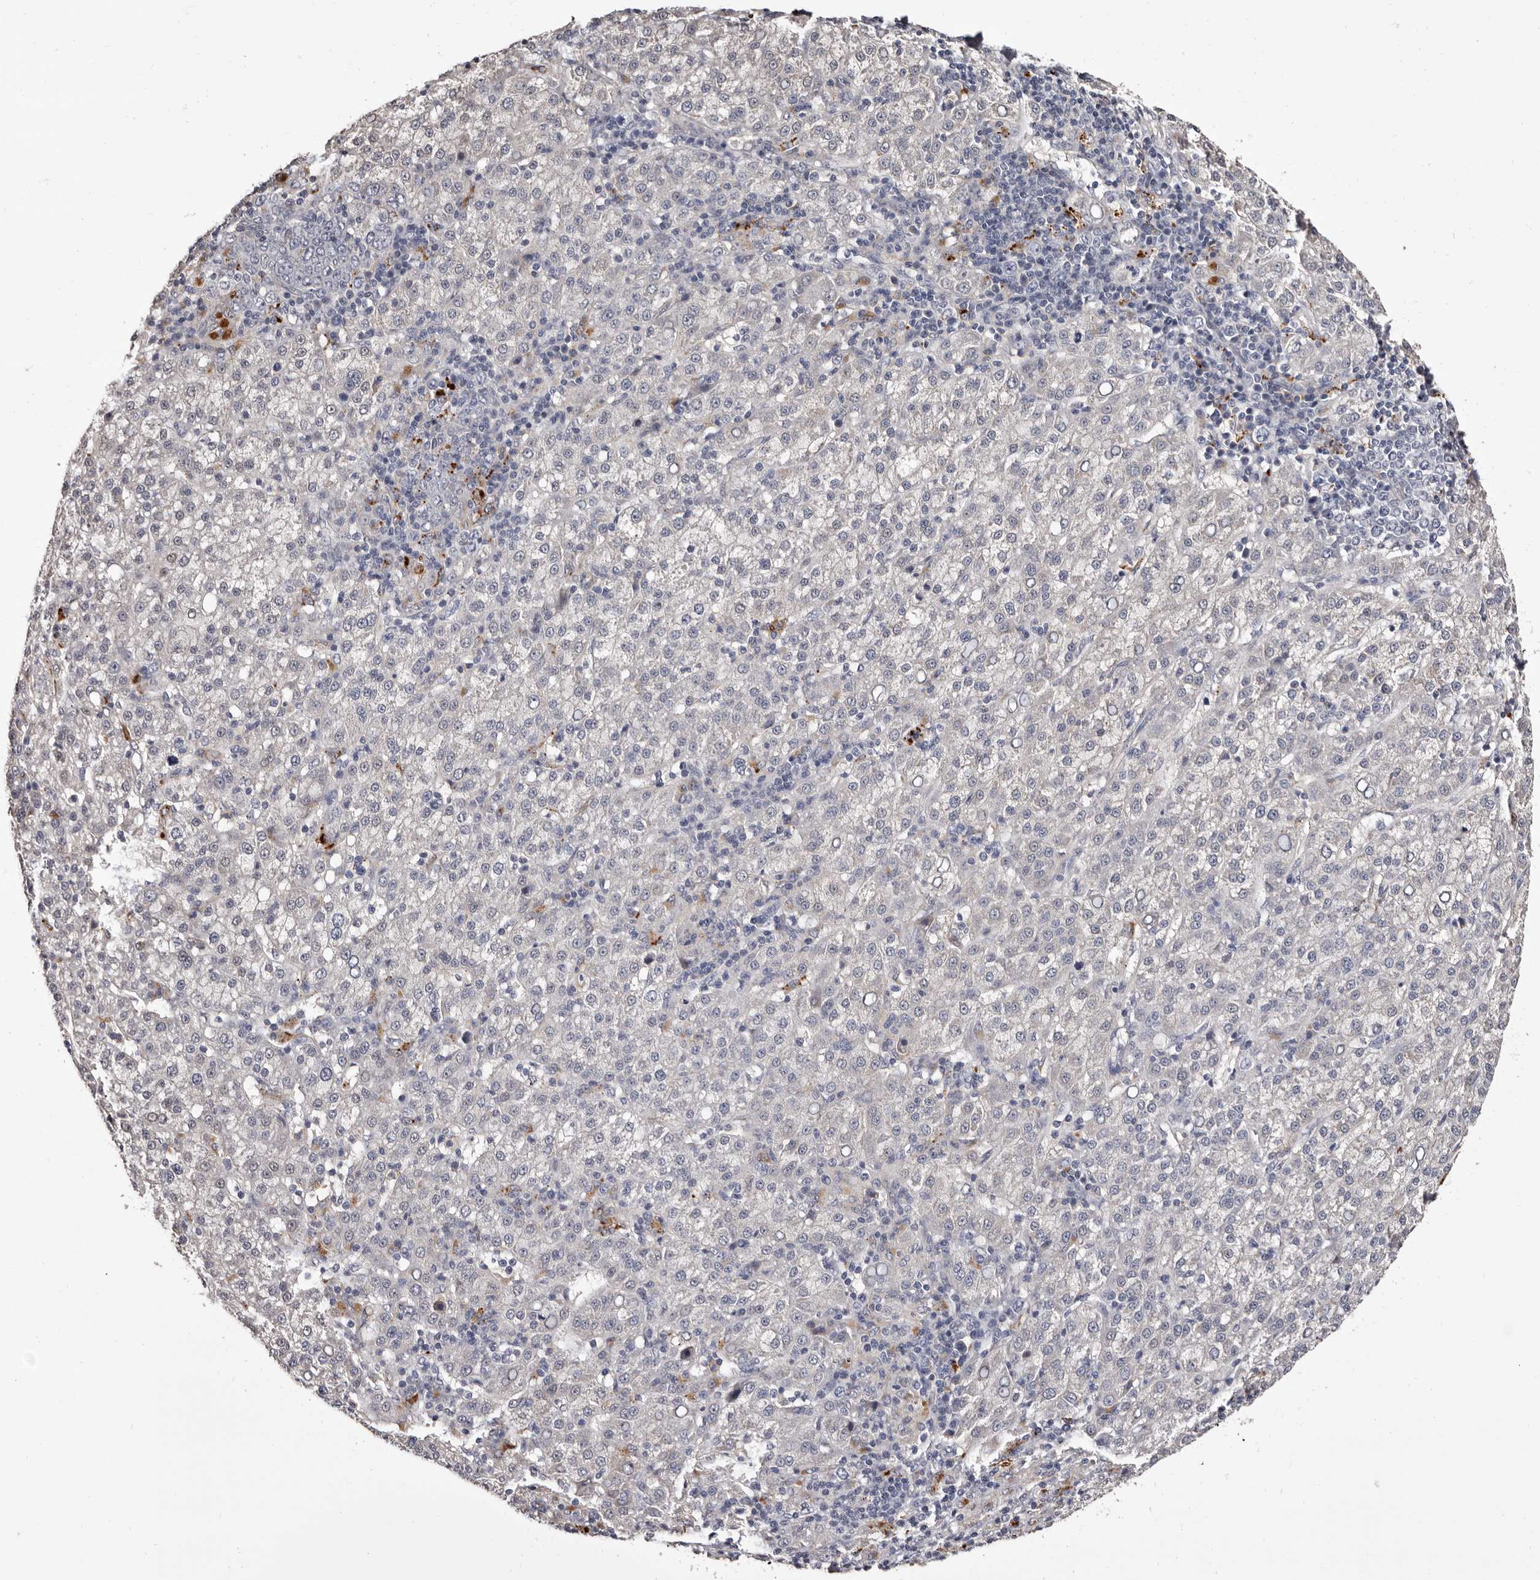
{"staining": {"intensity": "negative", "quantity": "none", "location": "none"}, "tissue": "liver cancer", "cell_type": "Tumor cells", "image_type": "cancer", "snomed": [{"axis": "morphology", "description": "Carcinoma, Hepatocellular, NOS"}, {"axis": "topography", "description": "Liver"}], "caption": "A high-resolution histopathology image shows immunohistochemistry (IHC) staining of liver cancer (hepatocellular carcinoma), which displays no significant expression in tumor cells. (Stains: DAB immunohistochemistry with hematoxylin counter stain, Microscopy: brightfield microscopy at high magnification).", "gene": "SLC10A4", "patient": {"sex": "female", "age": 58}}